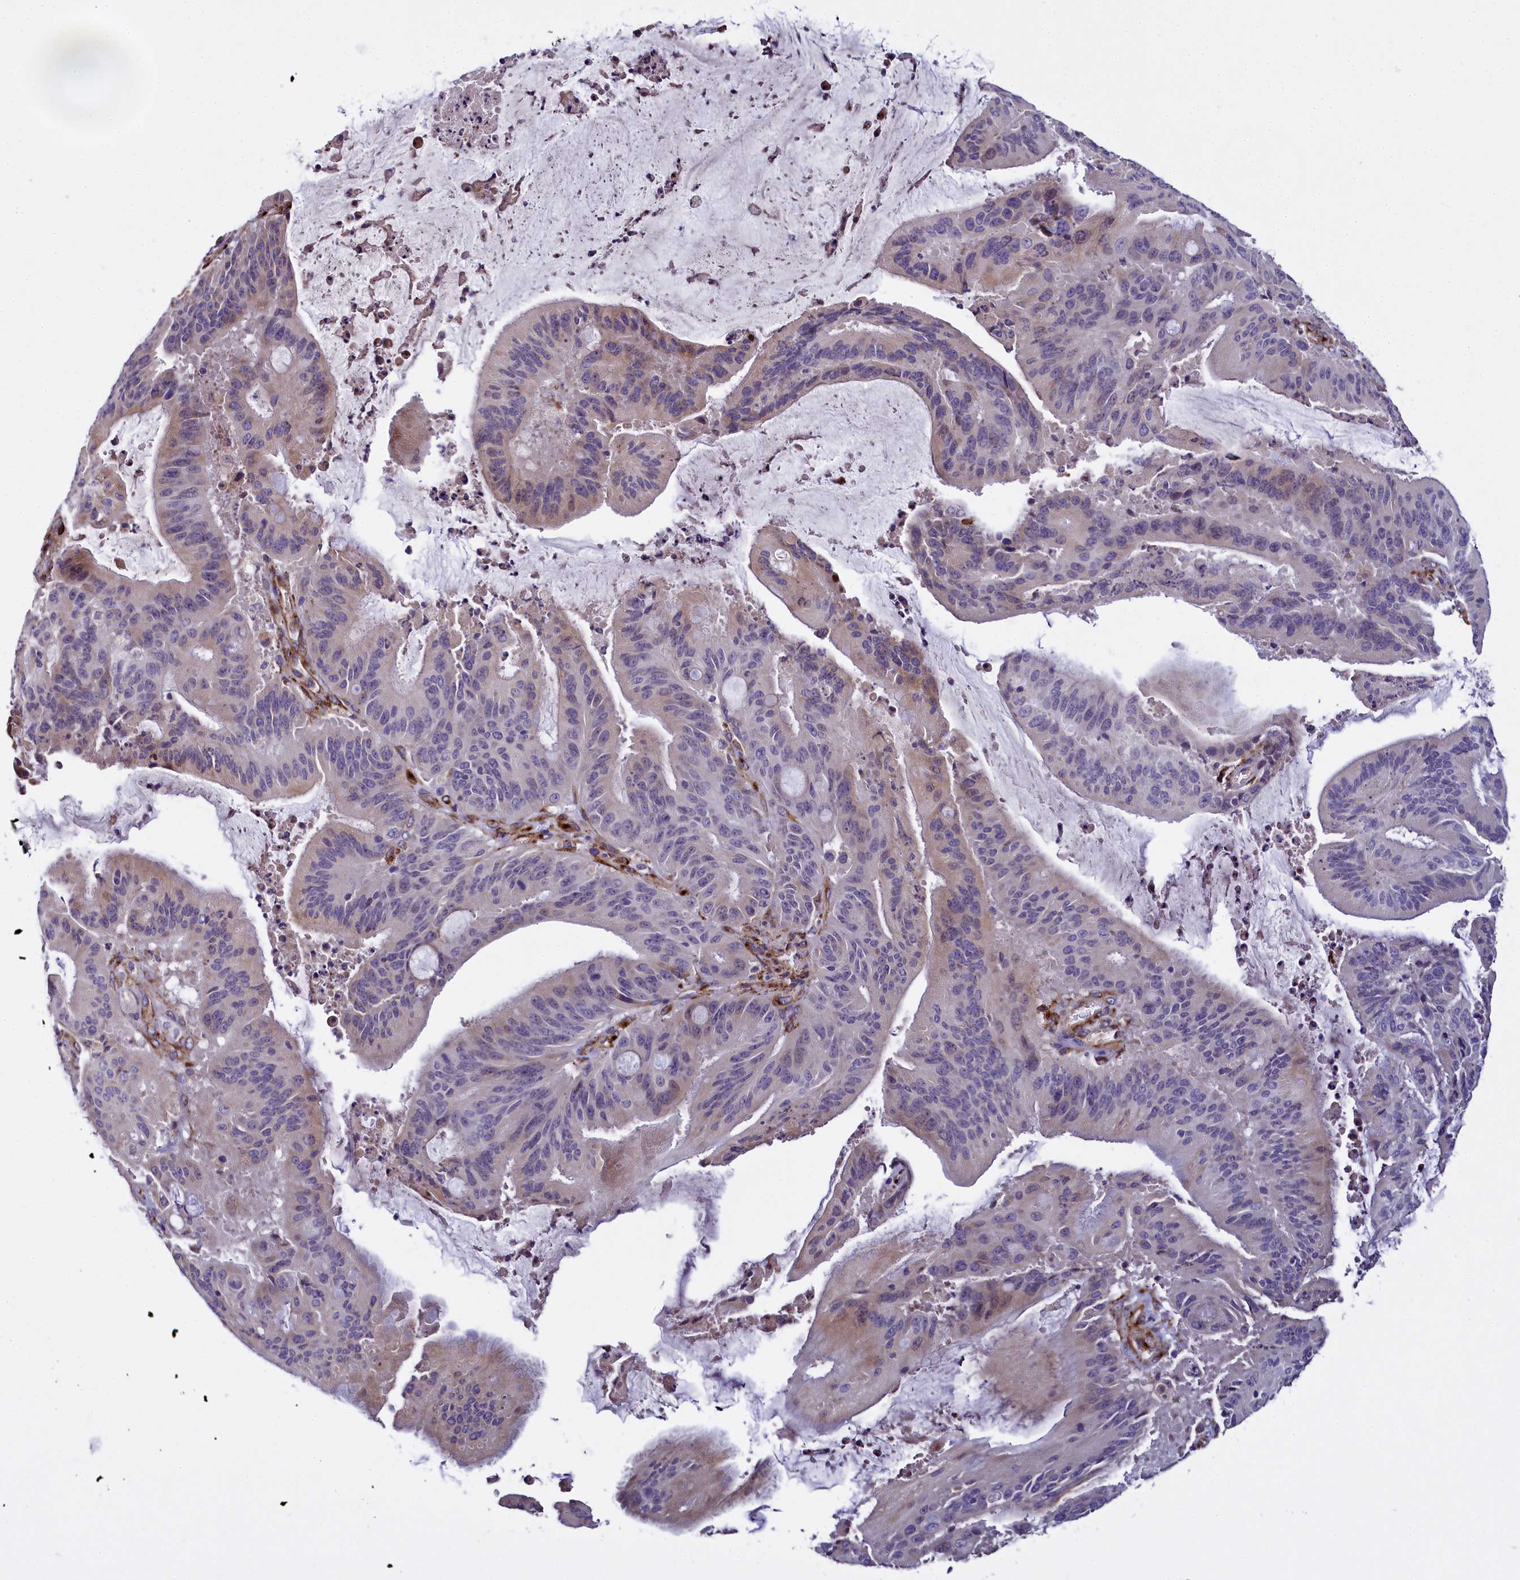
{"staining": {"intensity": "weak", "quantity": "<25%", "location": "cytoplasmic/membranous"}, "tissue": "liver cancer", "cell_type": "Tumor cells", "image_type": "cancer", "snomed": [{"axis": "morphology", "description": "Normal tissue, NOS"}, {"axis": "morphology", "description": "Cholangiocarcinoma"}, {"axis": "topography", "description": "Liver"}, {"axis": "topography", "description": "Peripheral nerve tissue"}], "caption": "Immunohistochemistry (IHC) of human liver cancer (cholangiocarcinoma) demonstrates no positivity in tumor cells.", "gene": "MRC2", "patient": {"sex": "female", "age": 73}}